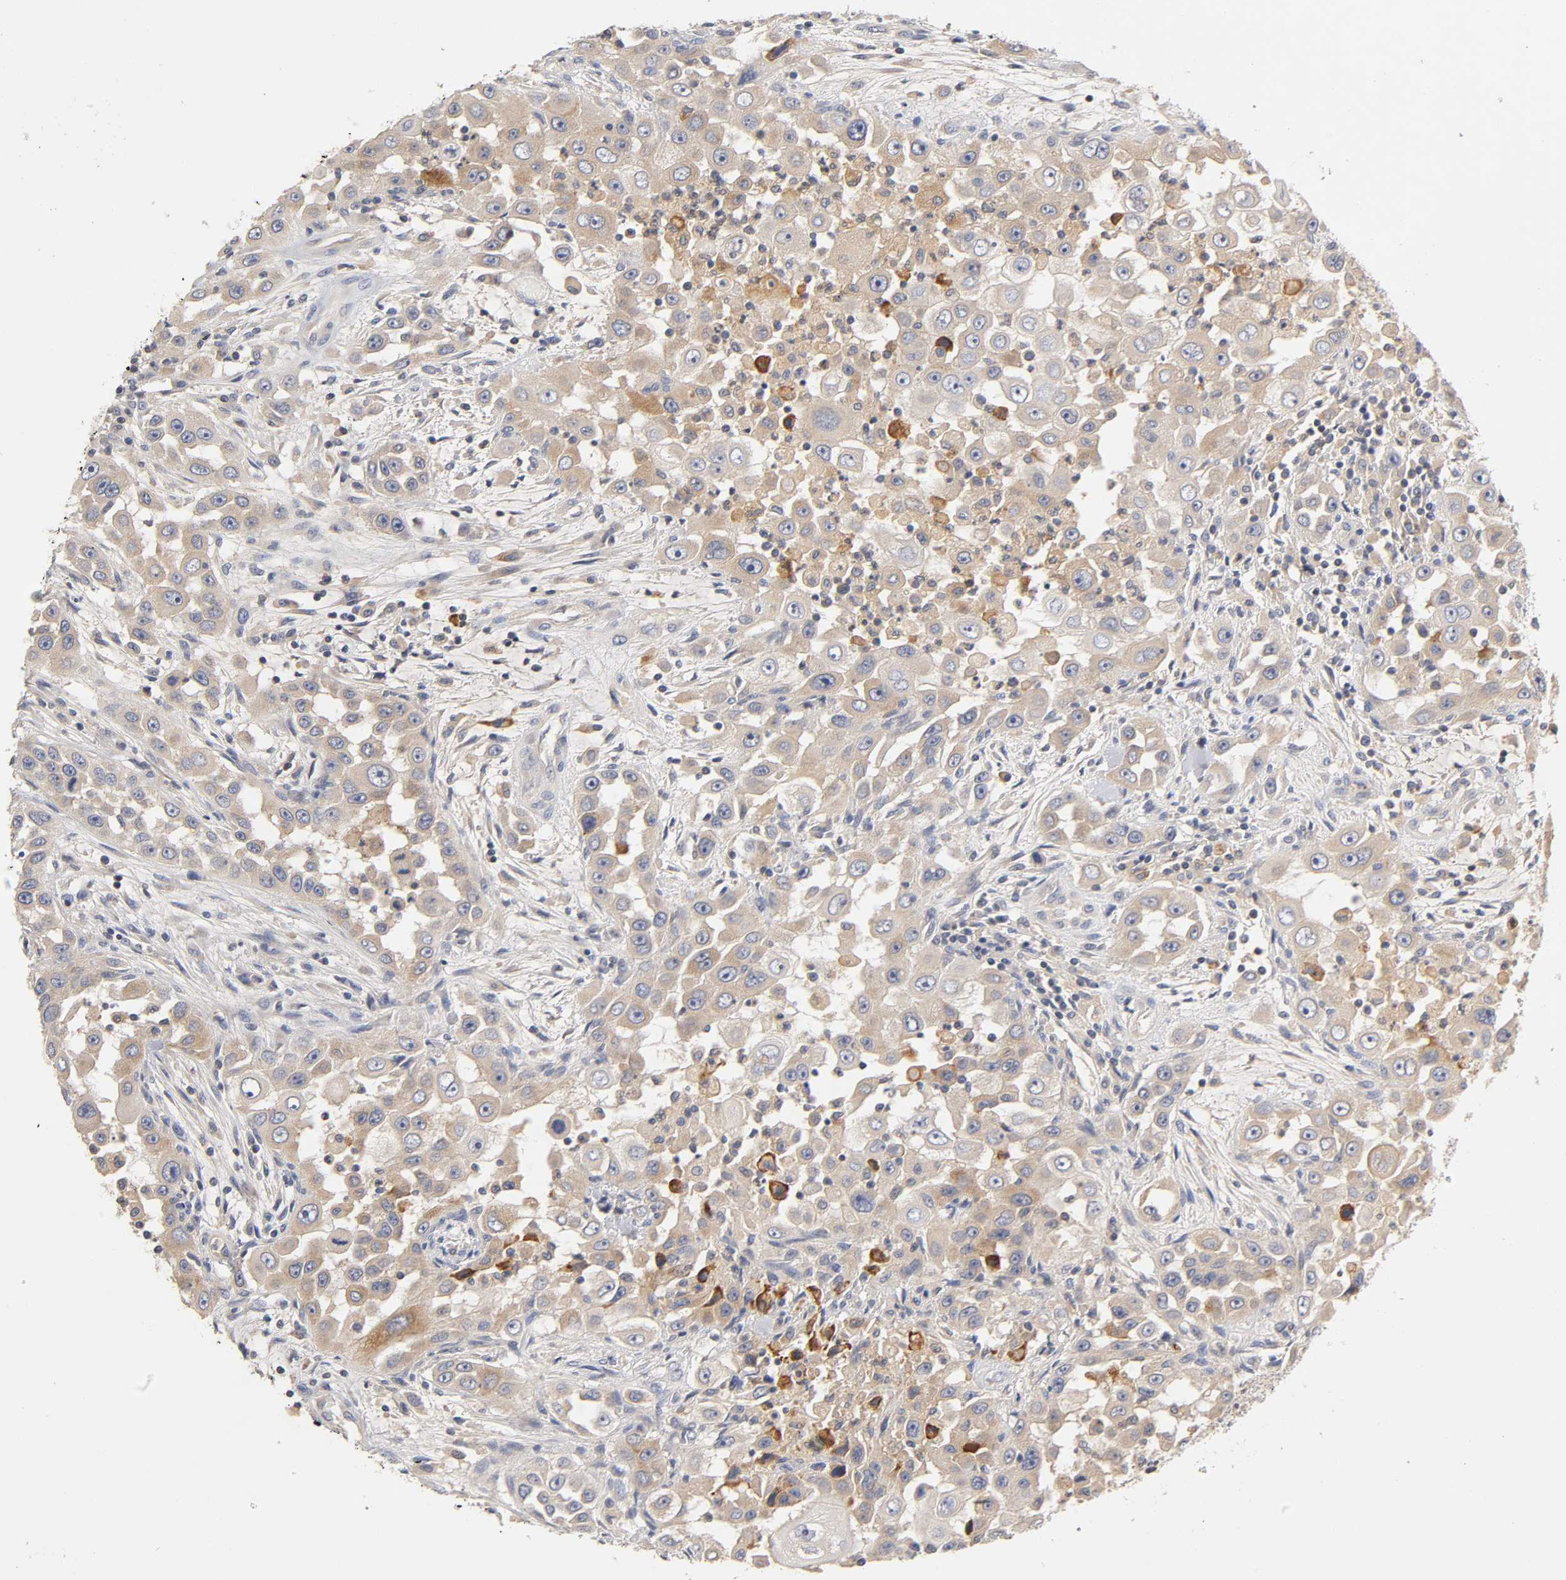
{"staining": {"intensity": "weak", "quantity": ">75%", "location": "cytoplasmic/membranous"}, "tissue": "head and neck cancer", "cell_type": "Tumor cells", "image_type": "cancer", "snomed": [{"axis": "morphology", "description": "Carcinoma, NOS"}, {"axis": "topography", "description": "Head-Neck"}], "caption": "Immunohistochemistry (IHC) micrograph of carcinoma (head and neck) stained for a protein (brown), which reveals low levels of weak cytoplasmic/membranous expression in about >75% of tumor cells.", "gene": "RHOA", "patient": {"sex": "male", "age": 87}}